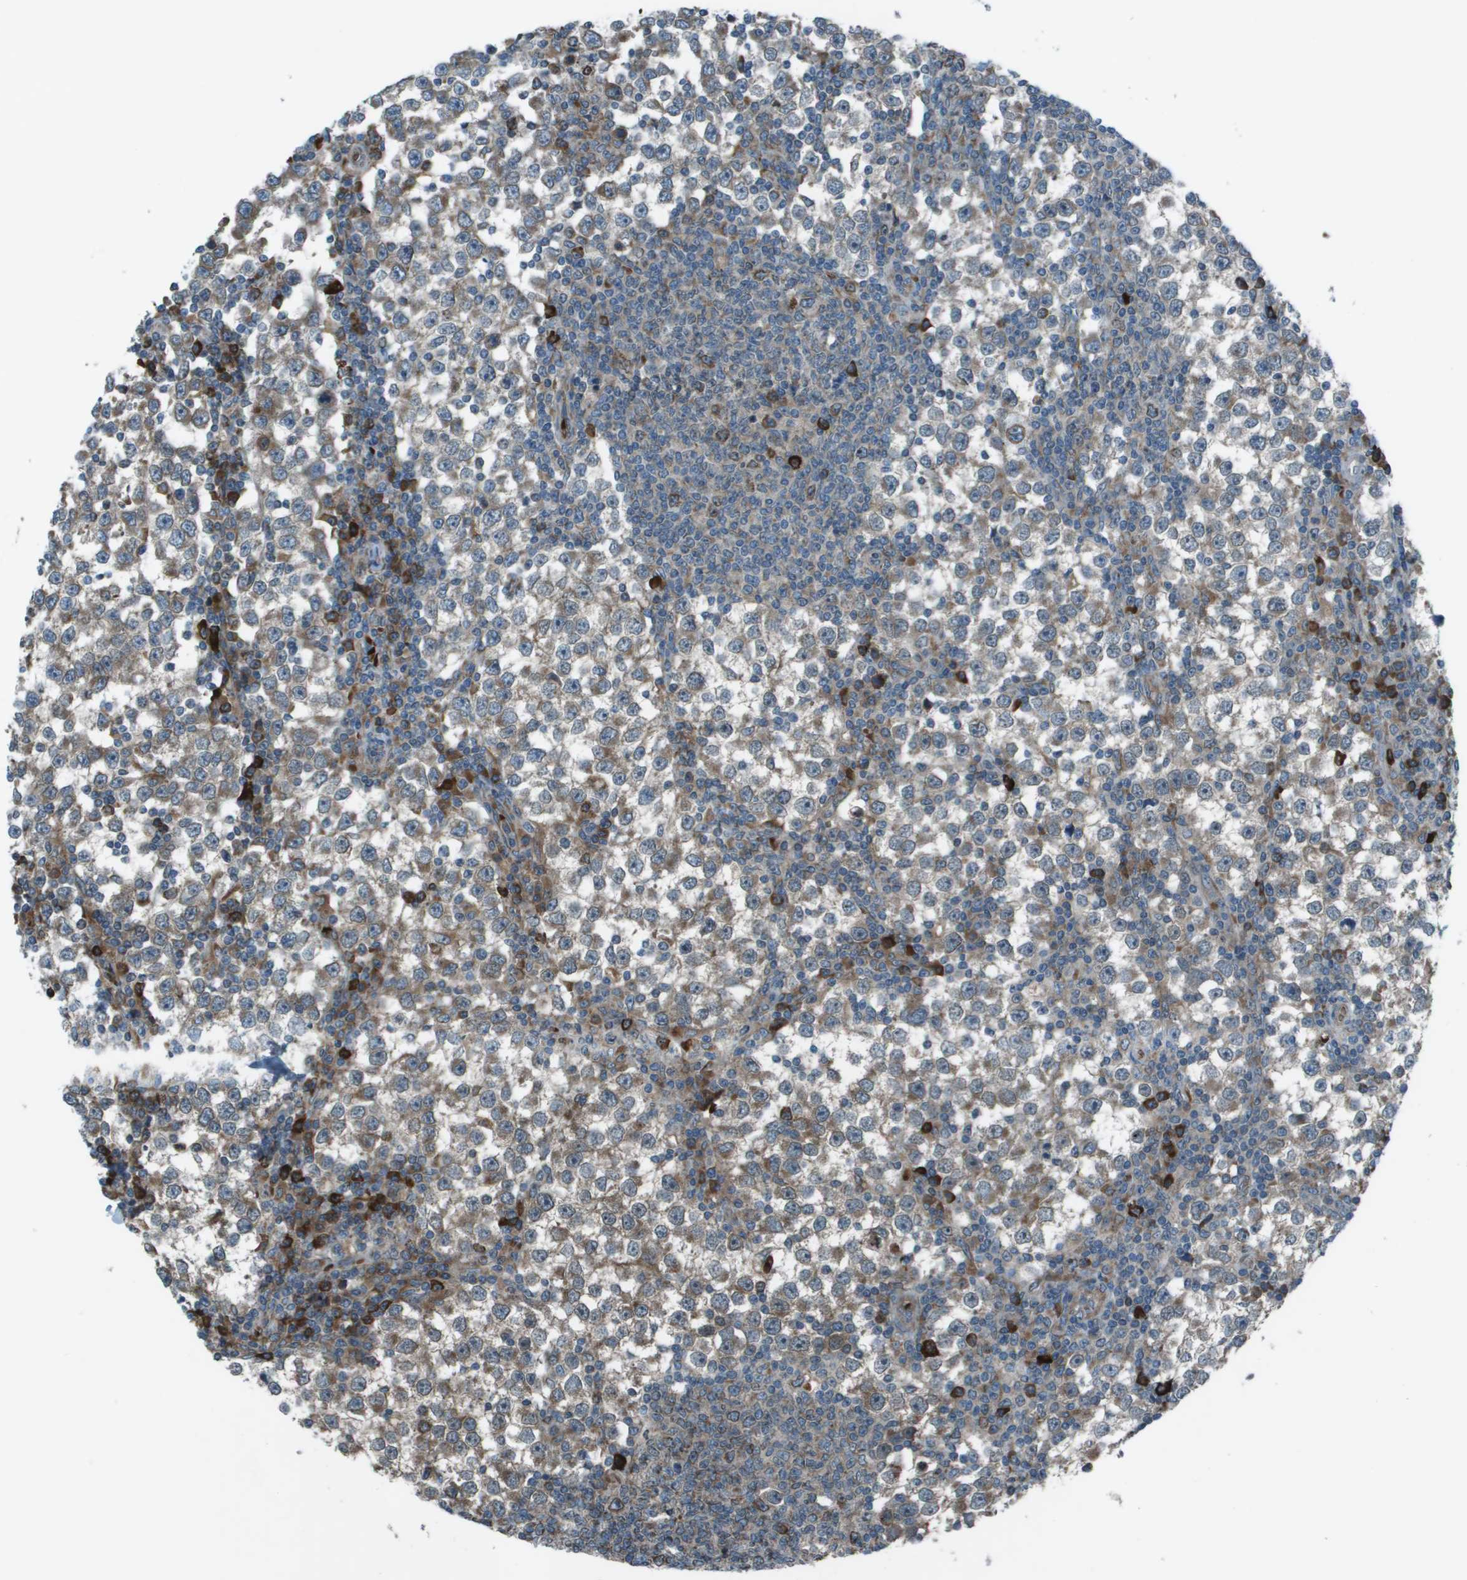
{"staining": {"intensity": "moderate", "quantity": "<25%", "location": "cytoplasmic/membranous,nuclear"}, "tissue": "testis cancer", "cell_type": "Tumor cells", "image_type": "cancer", "snomed": [{"axis": "morphology", "description": "Seminoma, NOS"}, {"axis": "topography", "description": "Testis"}], "caption": "Protein expression by immunohistochemistry reveals moderate cytoplasmic/membranous and nuclear expression in approximately <25% of tumor cells in testis cancer.", "gene": "UTS2", "patient": {"sex": "male", "age": 65}}